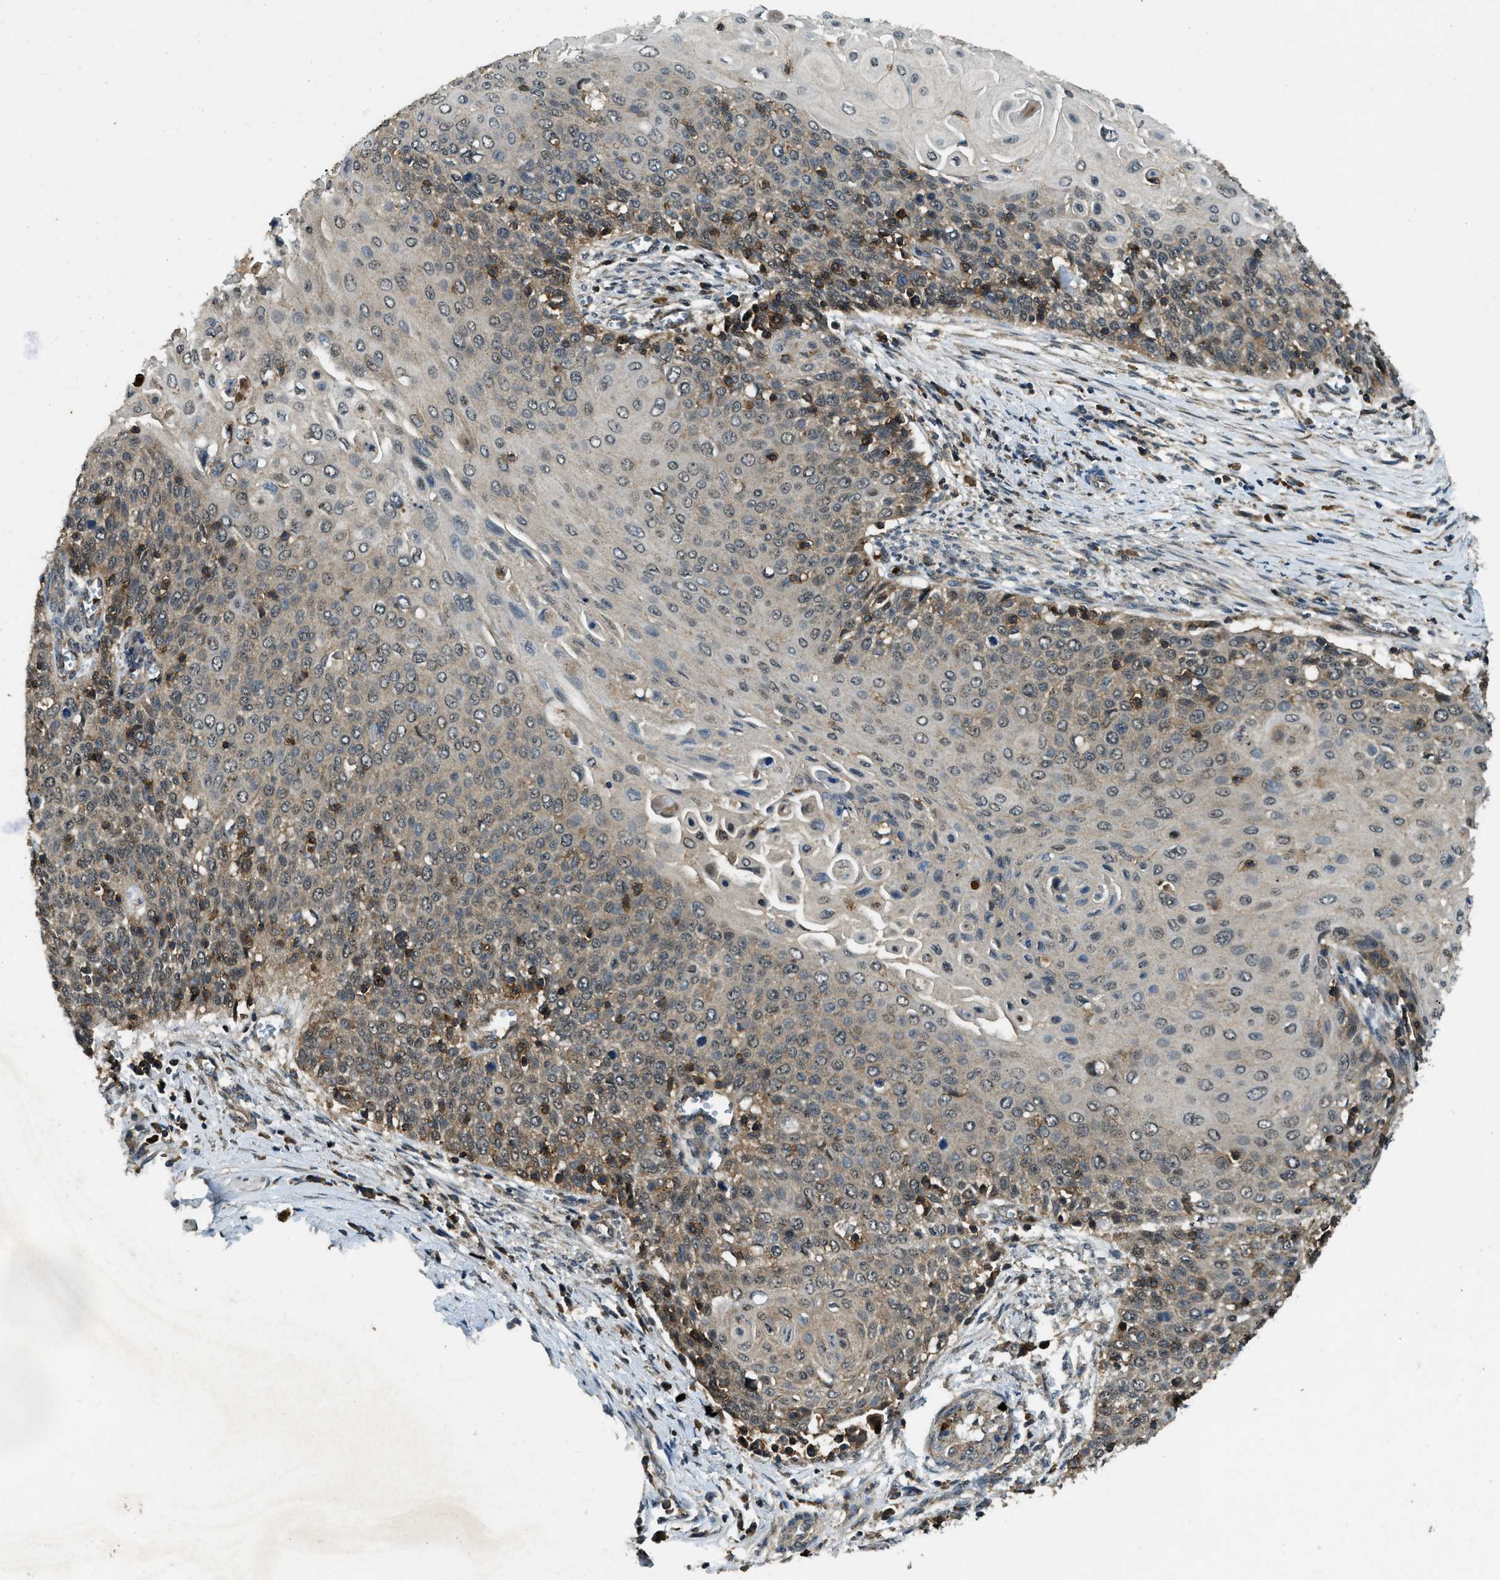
{"staining": {"intensity": "weak", "quantity": "<25%", "location": "cytoplasmic/membranous"}, "tissue": "cervical cancer", "cell_type": "Tumor cells", "image_type": "cancer", "snomed": [{"axis": "morphology", "description": "Squamous cell carcinoma, NOS"}, {"axis": "topography", "description": "Cervix"}], "caption": "Immunohistochemistry photomicrograph of neoplastic tissue: human cervical squamous cell carcinoma stained with DAB reveals no significant protein expression in tumor cells.", "gene": "ATP8B1", "patient": {"sex": "female", "age": 39}}